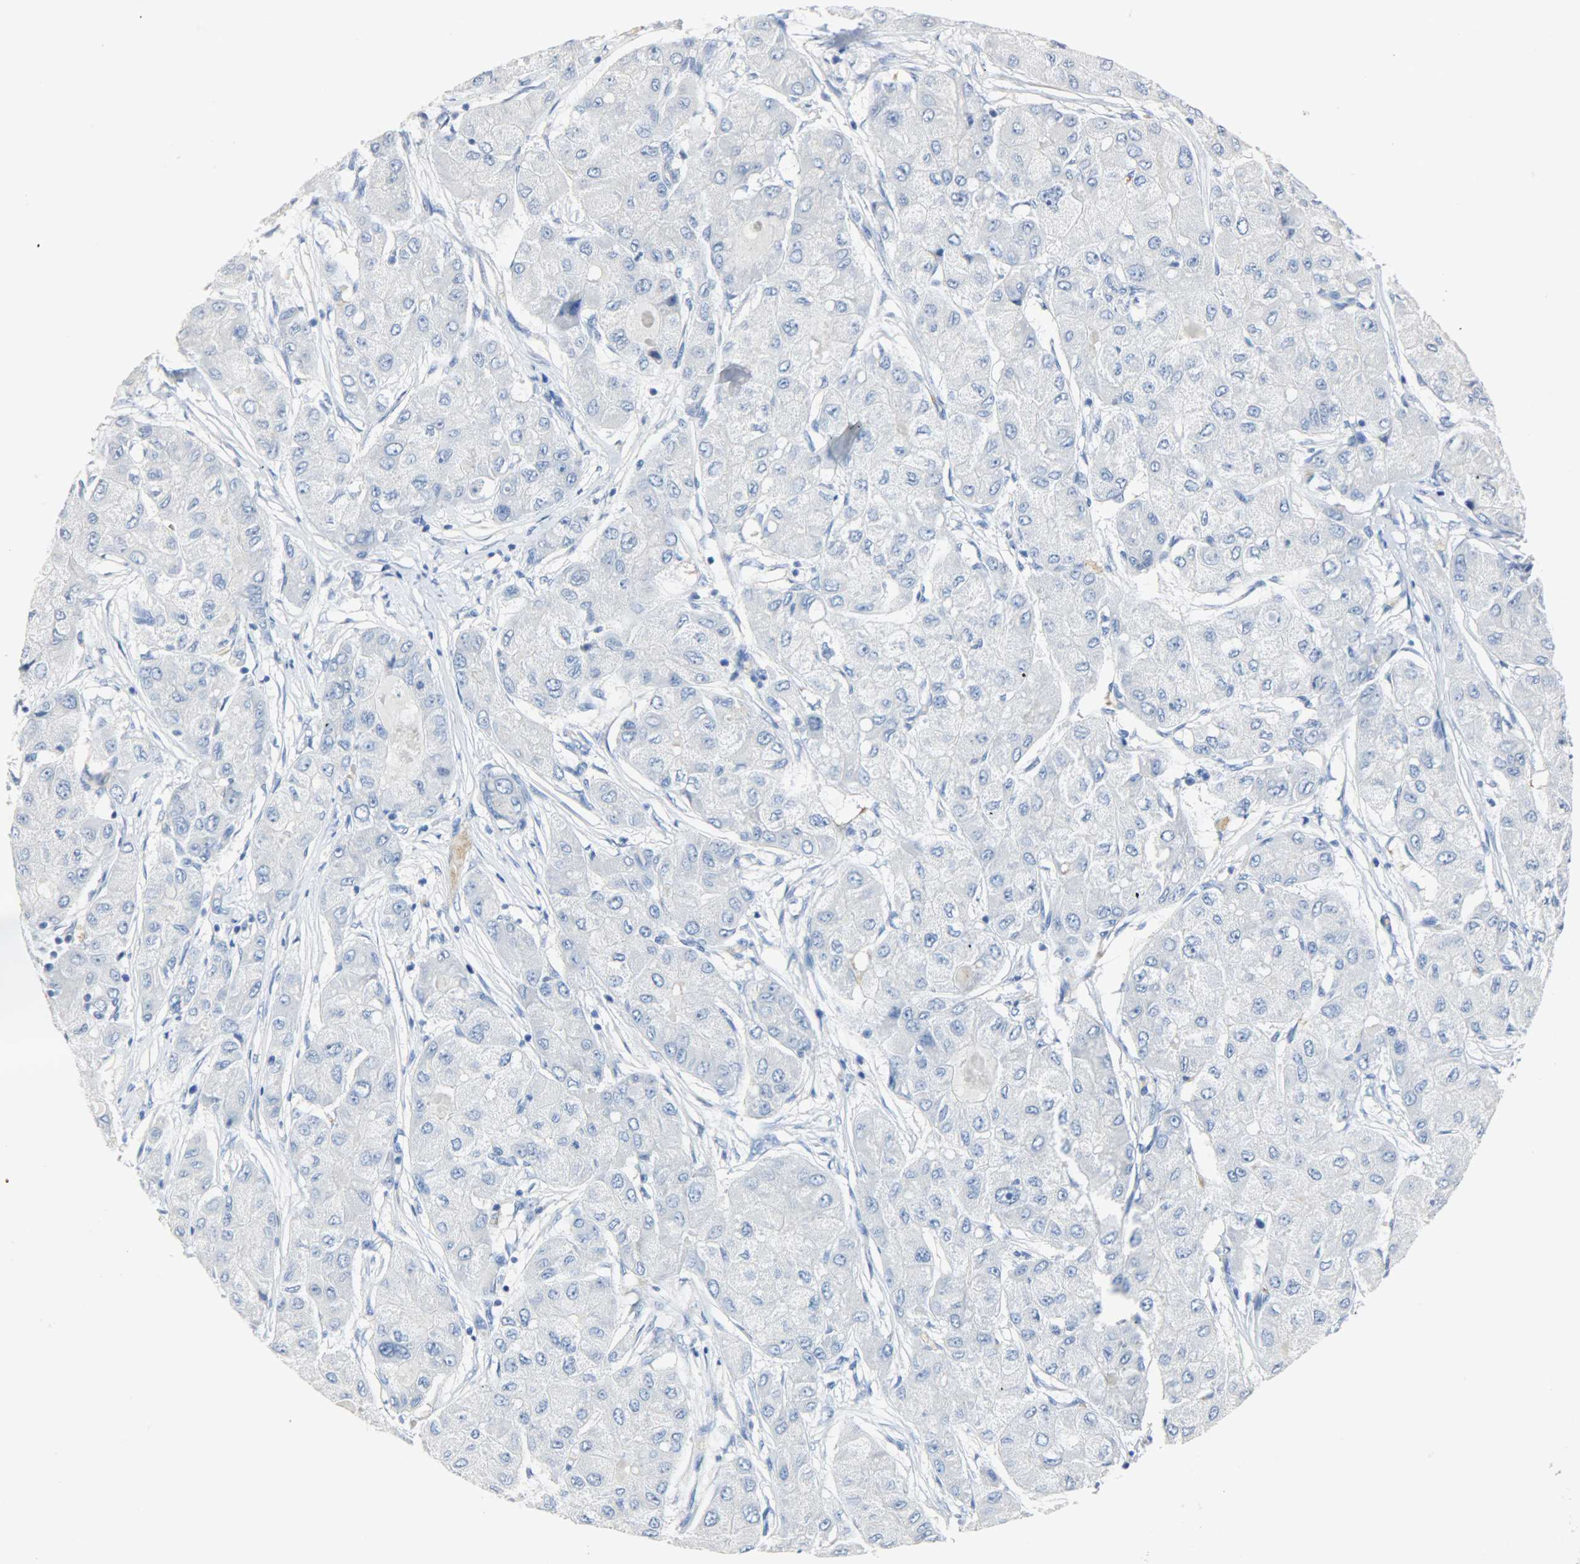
{"staining": {"intensity": "negative", "quantity": "none", "location": "none"}, "tissue": "liver cancer", "cell_type": "Tumor cells", "image_type": "cancer", "snomed": [{"axis": "morphology", "description": "Carcinoma, Hepatocellular, NOS"}, {"axis": "topography", "description": "Liver"}], "caption": "Liver cancer stained for a protein using immunohistochemistry (IHC) reveals no expression tumor cells.", "gene": "CA3", "patient": {"sex": "male", "age": 80}}